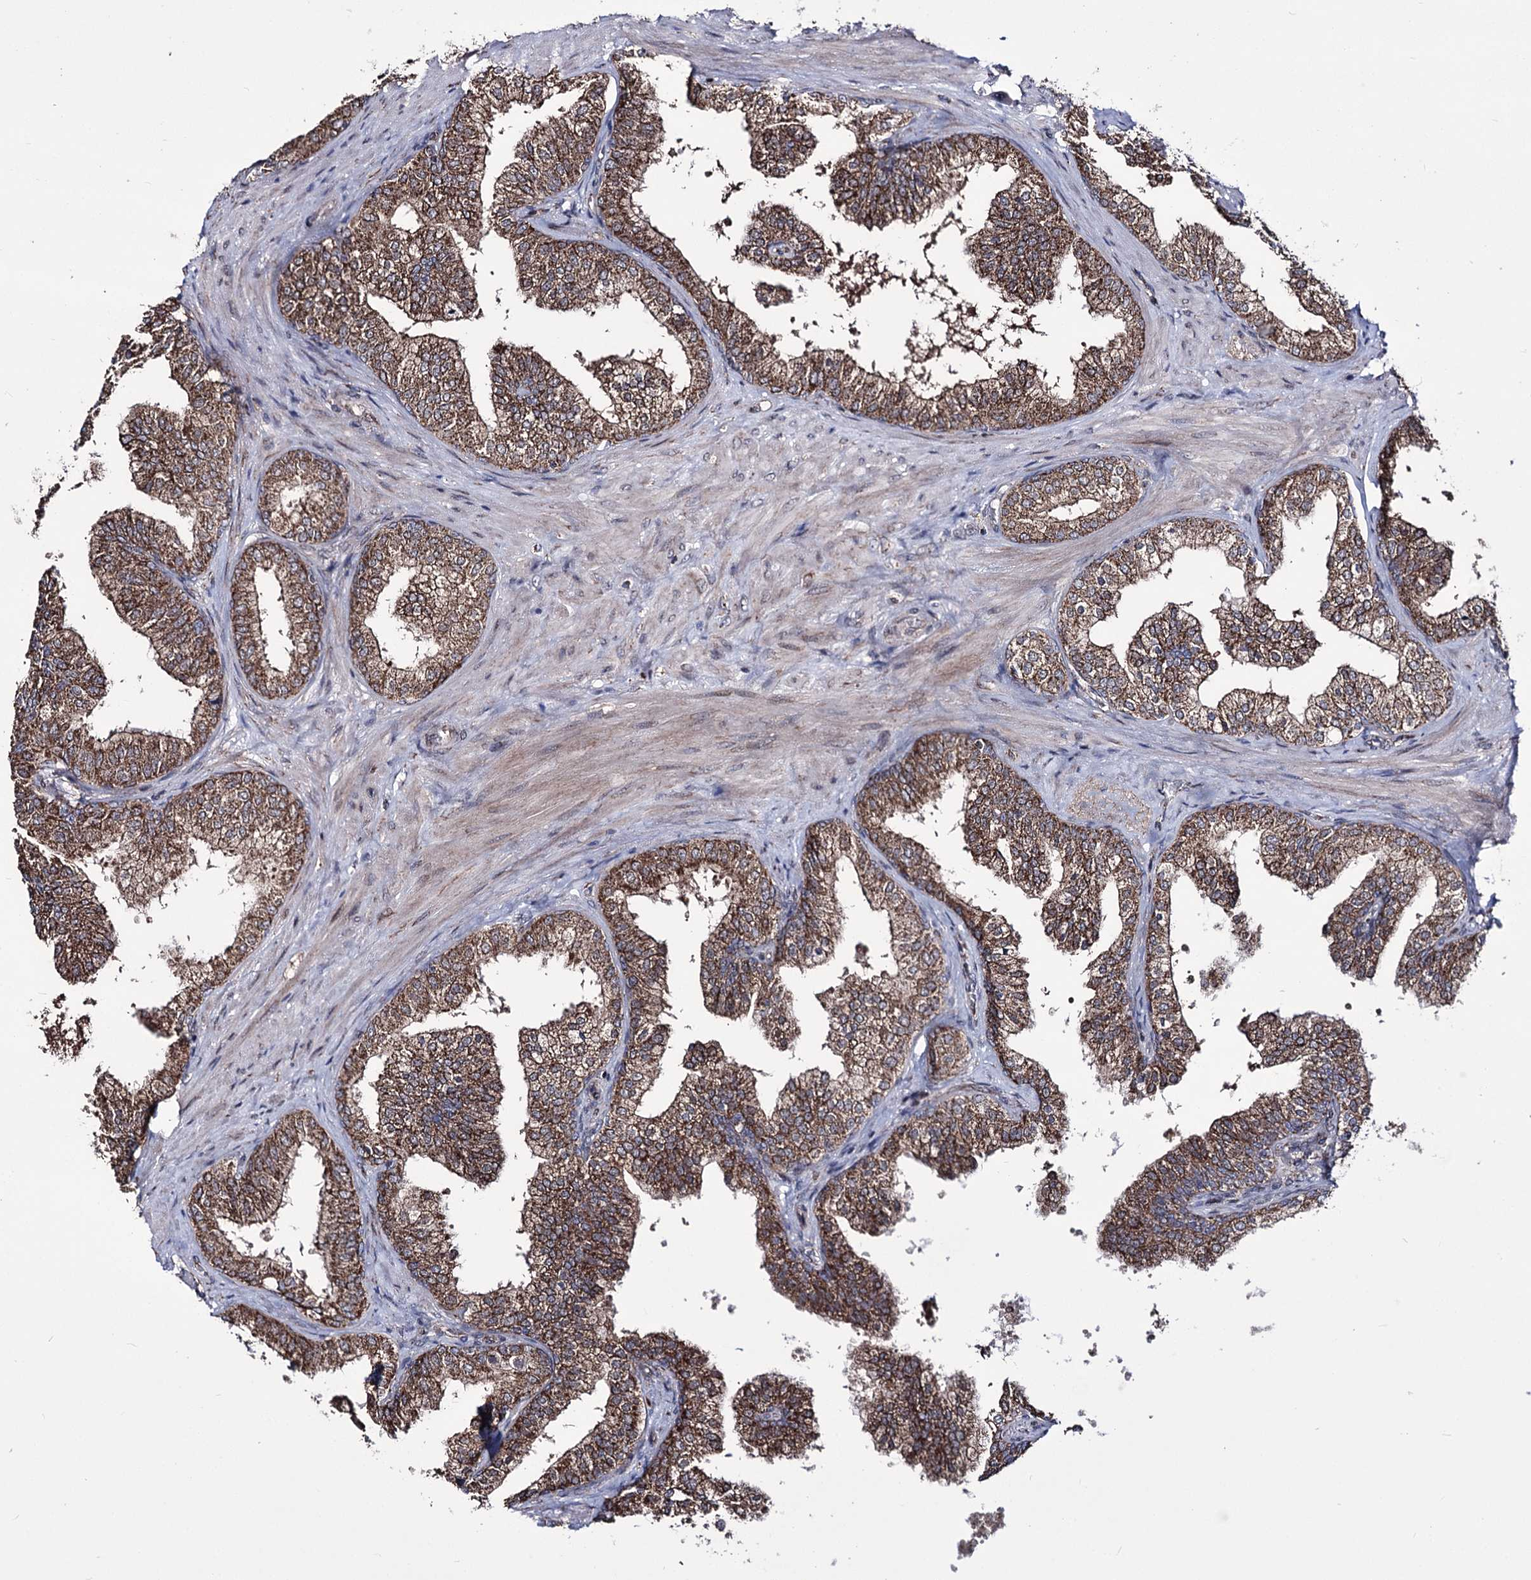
{"staining": {"intensity": "strong", "quantity": ">75%", "location": "cytoplasmic/membranous"}, "tissue": "prostate", "cell_type": "Glandular cells", "image_type": "normal", "snomed": [{"axis": "morphology", "description": "Normal tissue, NOS"}, {"axis": "topography", "description": "Prostate"}], "caption": "Immunohistochemical staining of normal prostate reveals high levels of strong cytoplasmic/membranous positivity in approximately >75% of glandular cells.", "gene": "CREB3L4", "patient": {"sex": "male", "age": 60}}